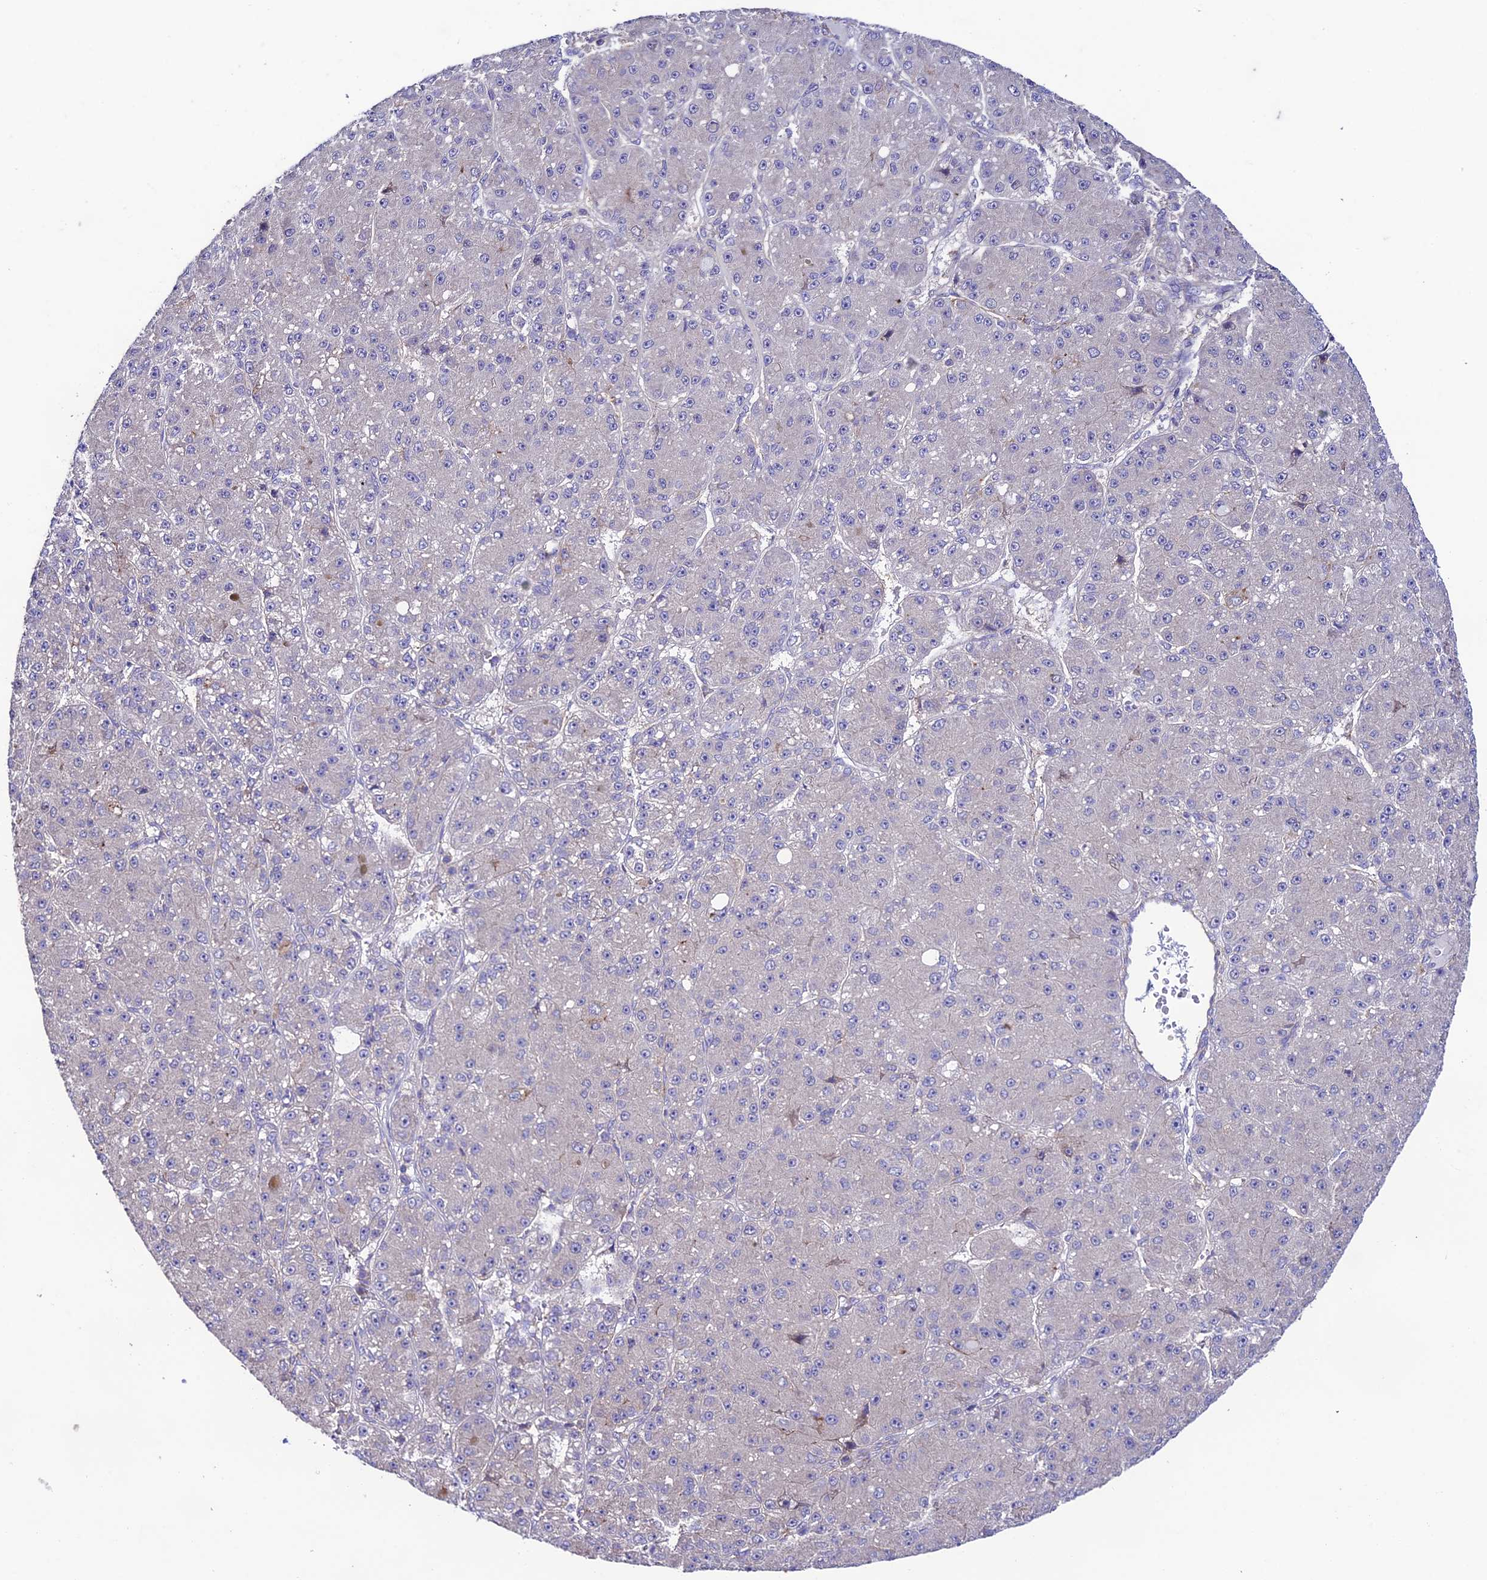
{"staining": {"intensity": "negative", "quantity": "none", "location": "none"}, "tissue": "liver cancer", "cell_type": "Tumor cells", "image_type": "cancer", "snomed": [{"axis": "morphology", "description": "Carcinoma, Hepatocellular, NOS"}, {"axis": "topography", "description": "Liver"}], "caption": "The image exhibits no significant positivity in tumor cells of liver cancer.", "gene": "BRME1", "patient": {"sex": "male", "age": 67}}